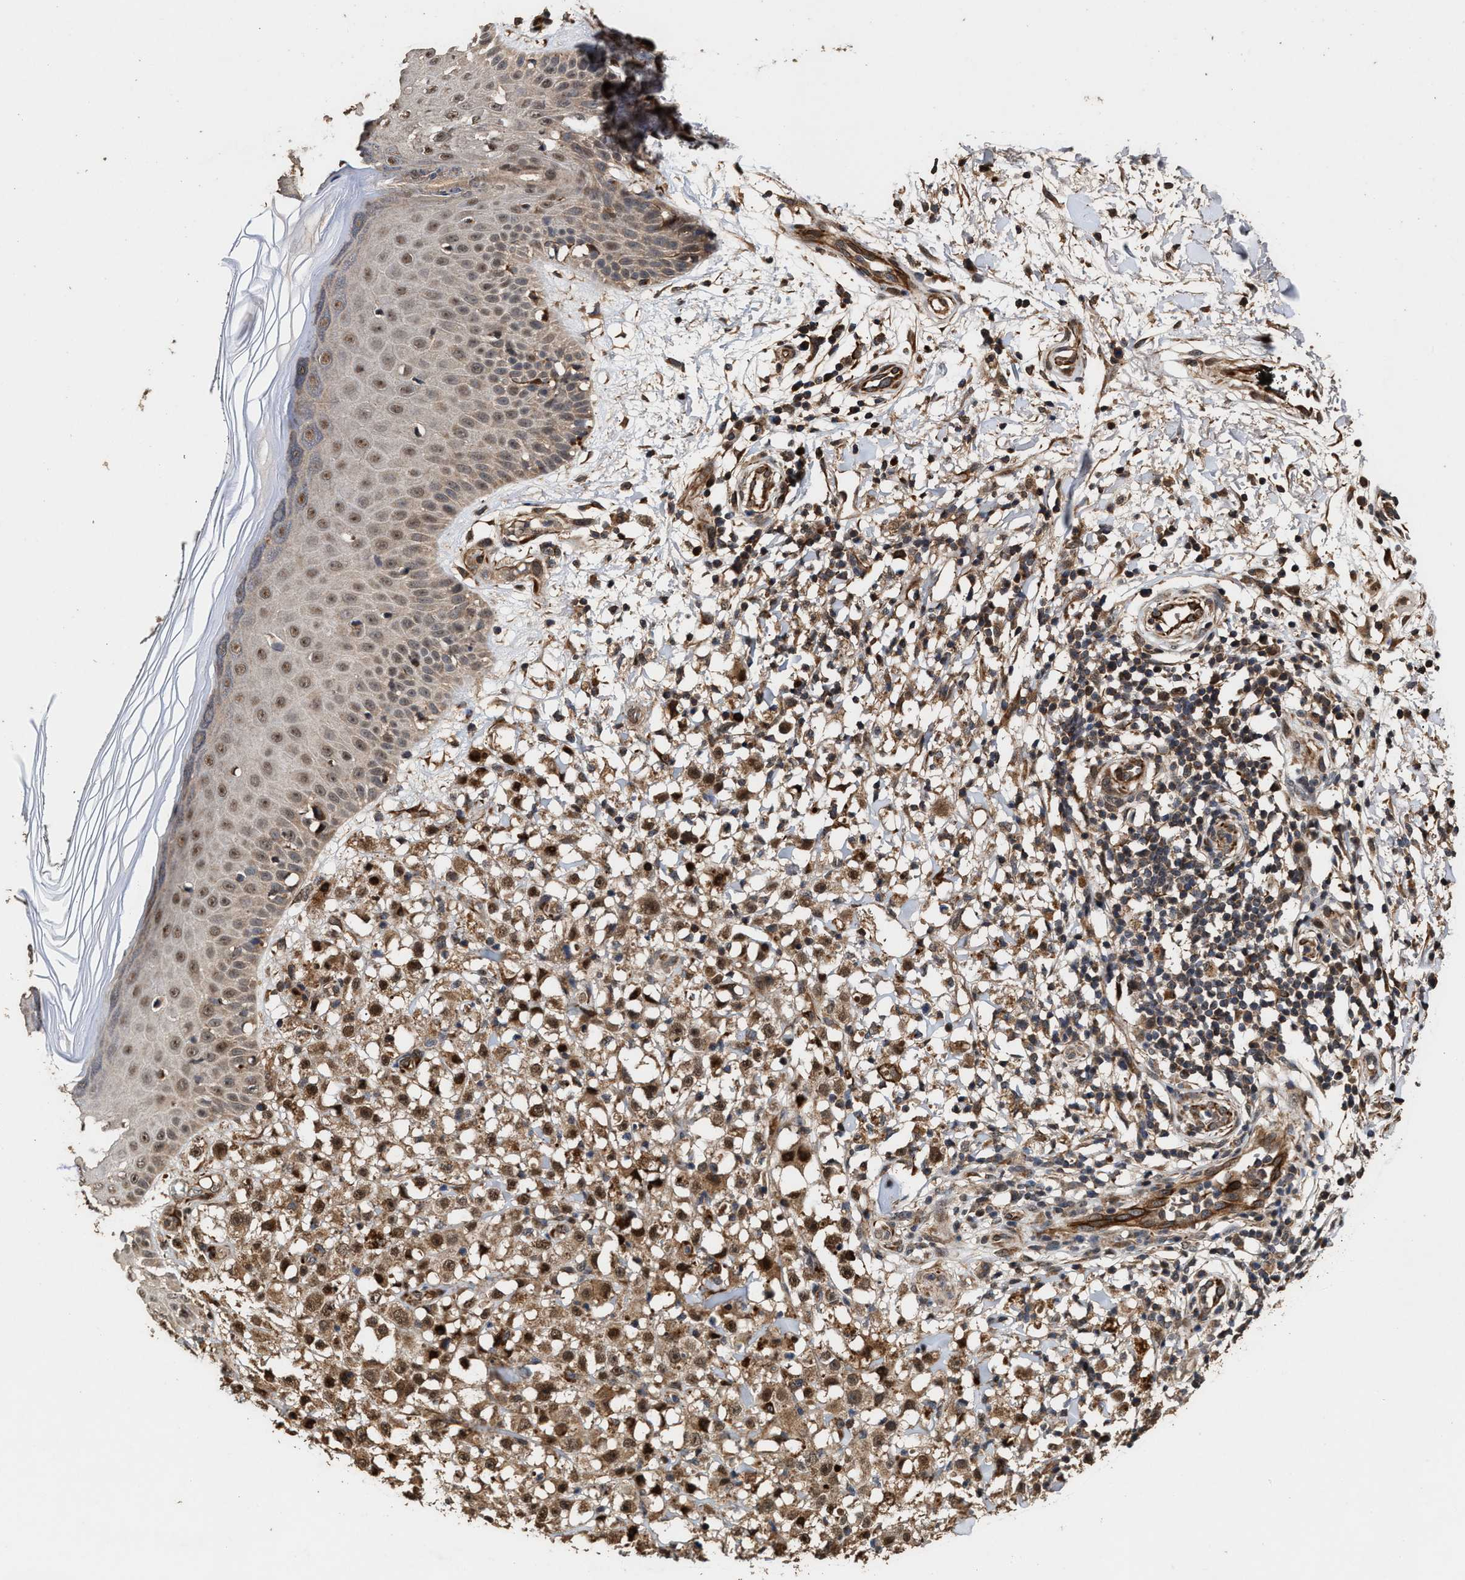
{"staining": {"intensity": "moderate", "quantity": ">75%", "location": "cytoplasmic/membranous,nuclear"}, "tissue": "melanoma", "cell_type": "Tumor cells", "image_type": "cancer", "snomed": [{"axis": "morphology", "description": "Malignant melanoma, NOS"}, {"axis": "topography", "description": "Skin"}], "caption": "About >75% of tumor cells in human melanoma exhibit moderate cytoplasmic/membranous and nuclear protein positivity as visualized by brown immunohistochemical staining.", "gene": "ZNHIT6", "patient": {"sex": "female", "age": 82}}